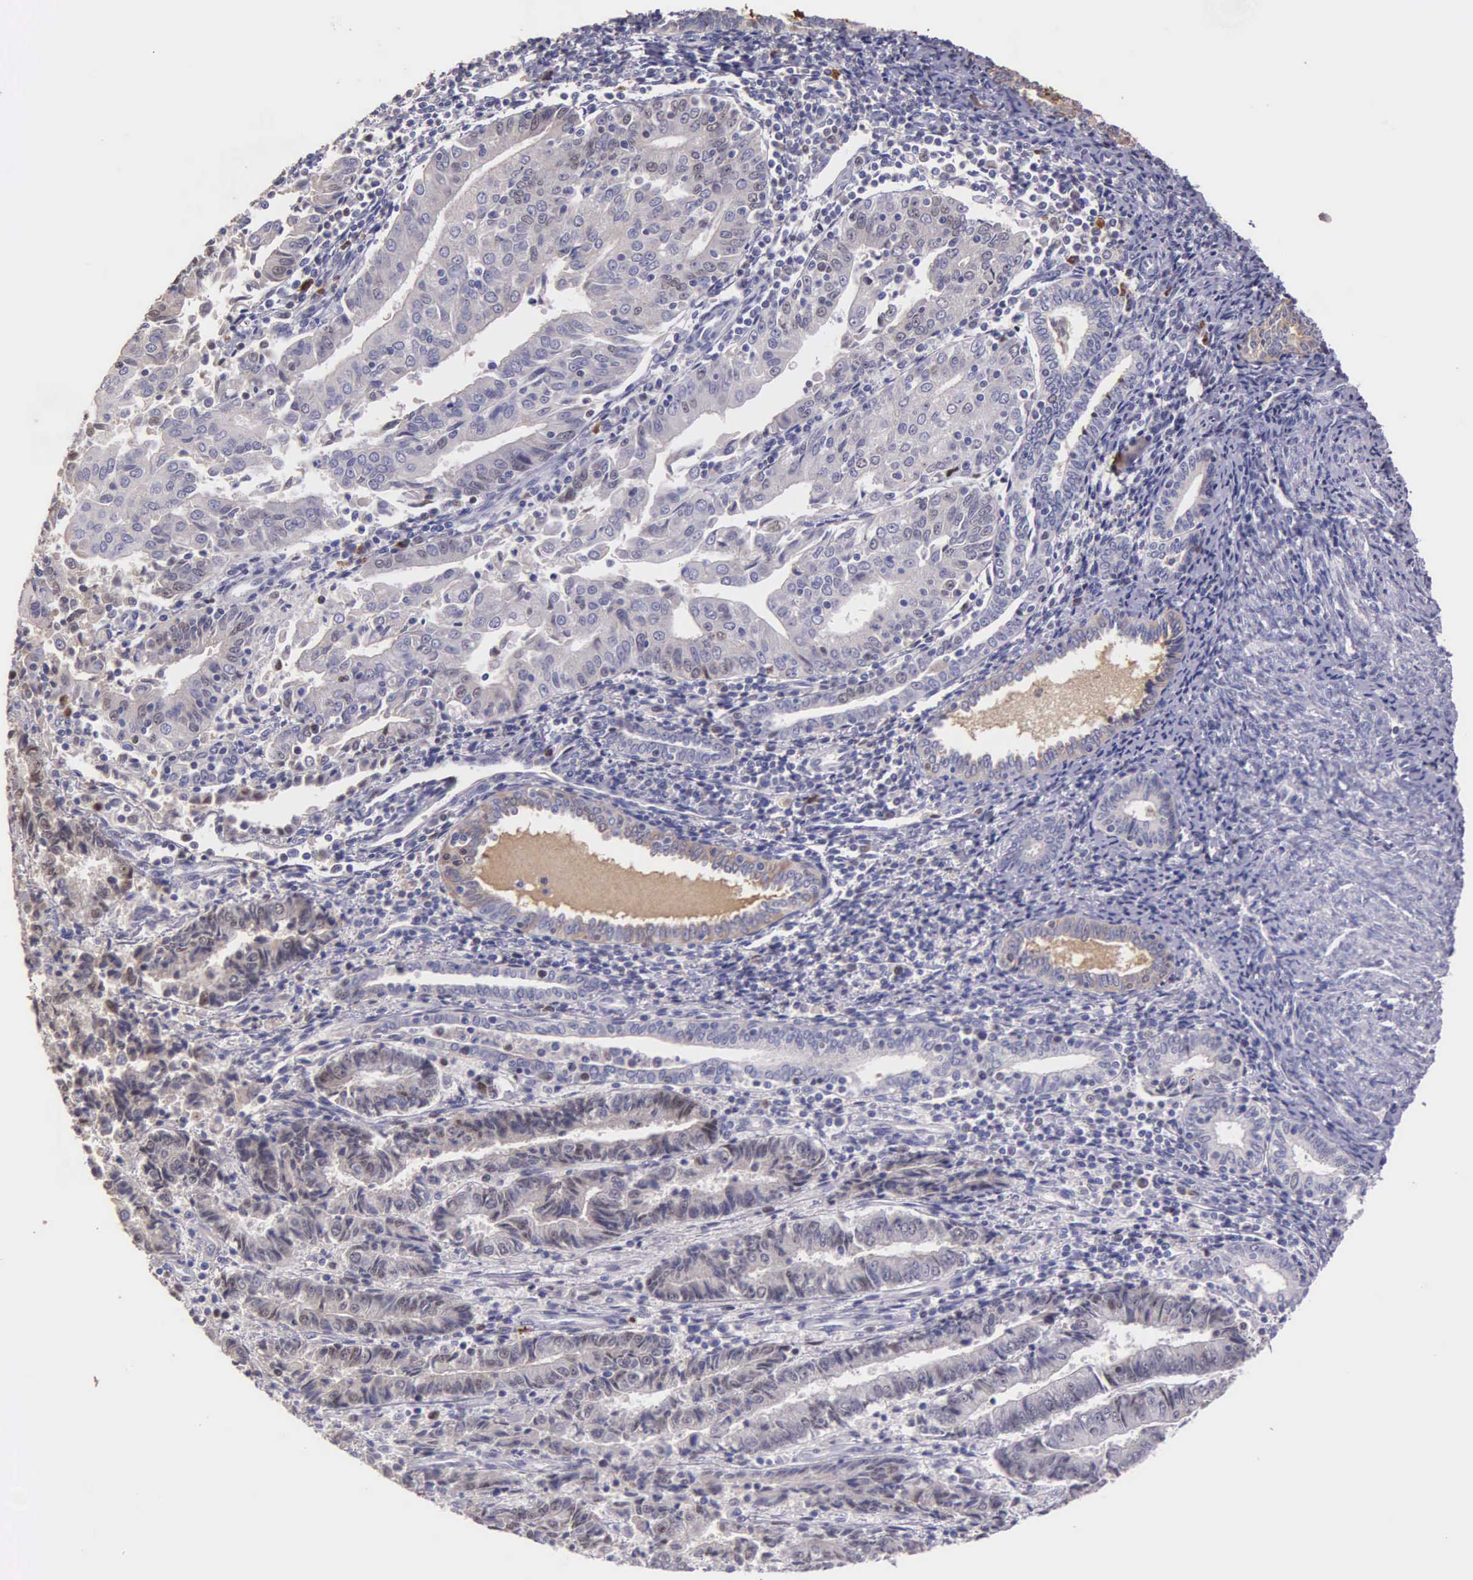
{"staining": {"intensity": "weak", "quantity": "<25%", "location": "nuclear"}, "tissue": "endometrial cancer", "cell_type": "Tumor cells", "image_type": "cancer", "snomed": [{"axis": "morphology", "description": "Adenocarcinoma, NOS"}, {"axis": "topography", "description": "Endometrium"}], "caption": "The histopathology image demonstrates no significant staining in tumor cells of endometrial cancer.", "gene": "MCM5", "patient": {"sex": "female", "age": 75}}